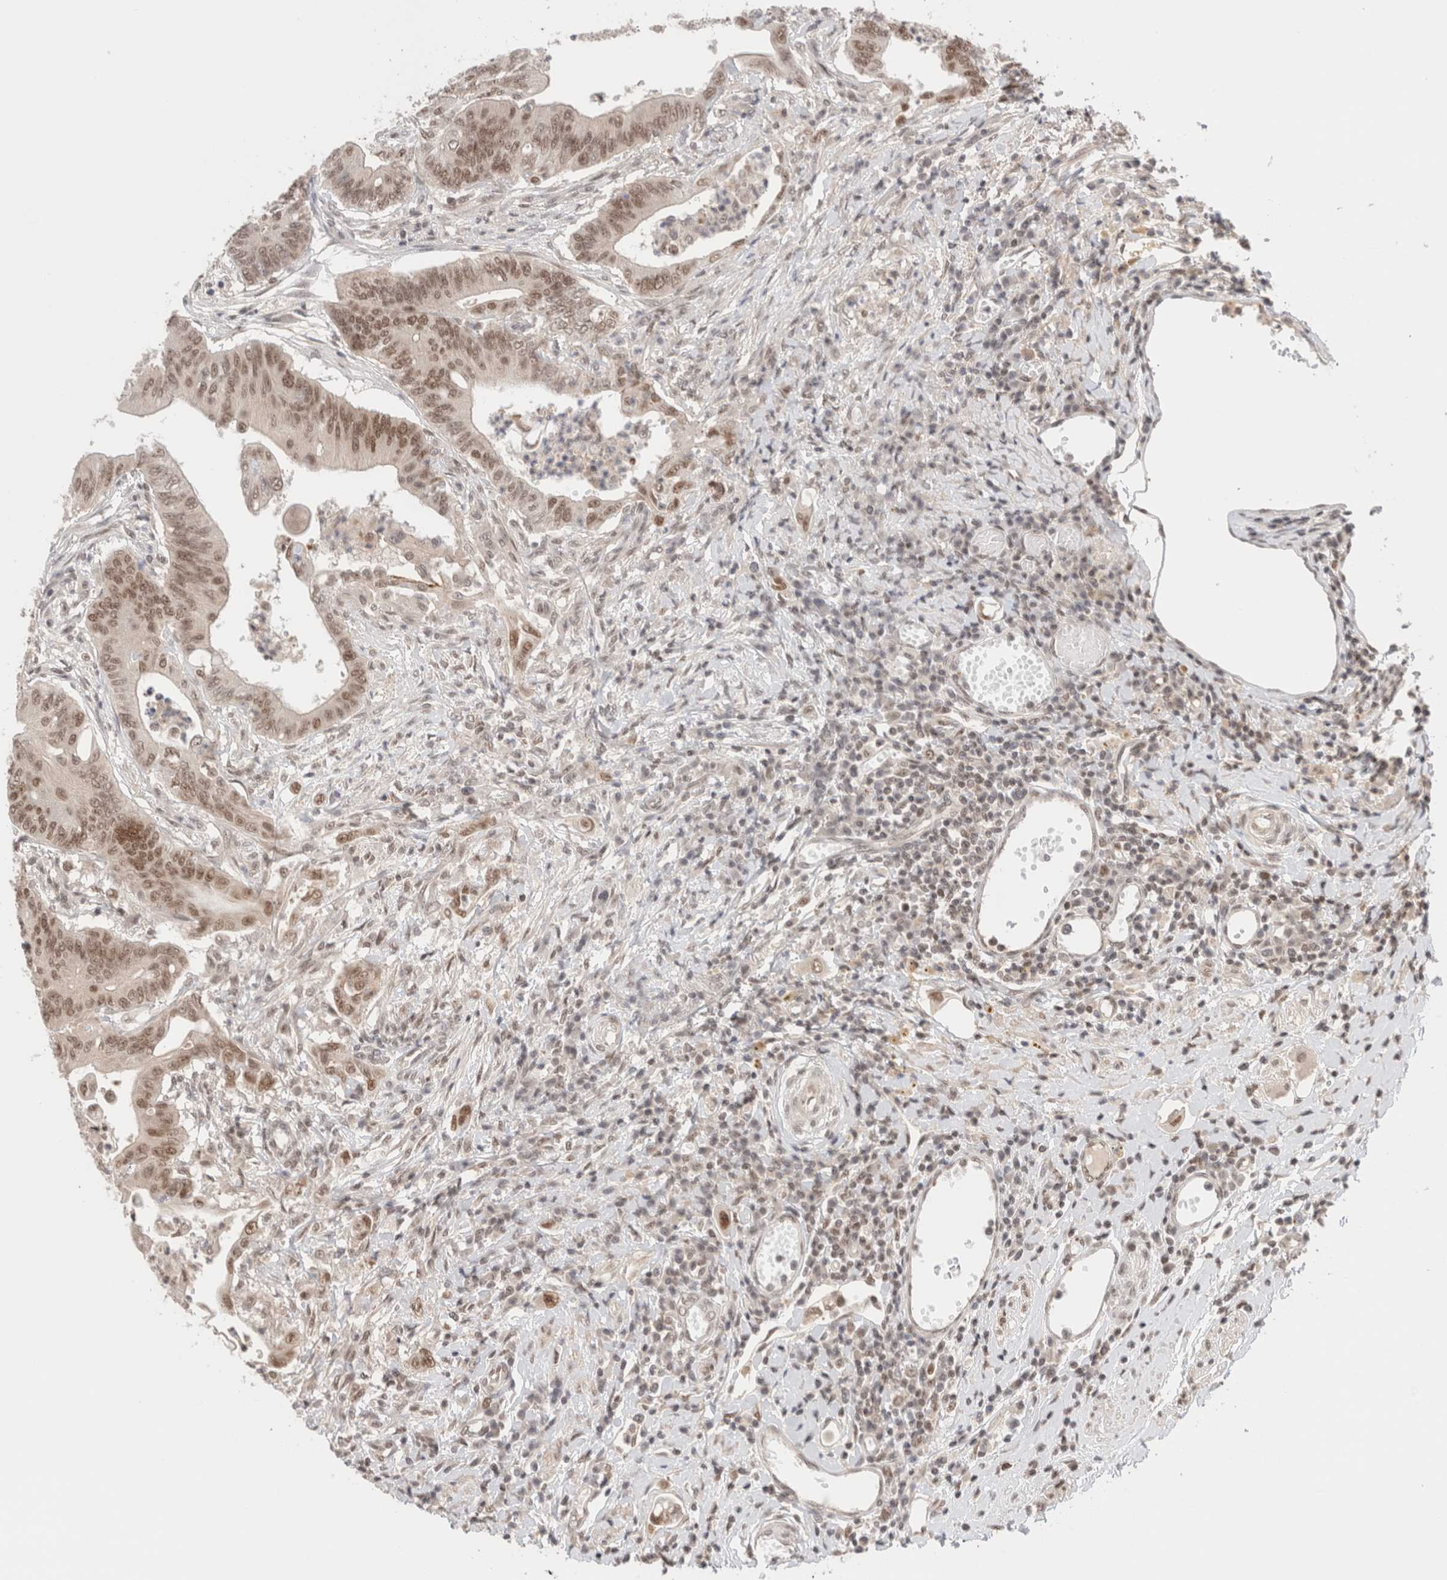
{"staining": {"intensity": "moderate", "quantity": ">75%", "location": "nuclear"}, "tissue": "colorectal cancer", "cell_type": "Tumor cells", "image_type": "cancer", "snomed": [{"axis": "morphology", "description": "Adenoma, NOS"}, {"axis": "morphology", "description": "Adenocarcinoma, NOS"}, {"axis": "topography", "description": "Colon"}], "caption": "Immunohistochemistry (IHC) (DAB) staining of human colorectal cancer (adenocarcinoma) exhibits moderate nuclear protein positivity in approximately >75% of tumor cells.", "gene": "GATAD2A", "patient": {"sex": "male", "age": 79}}